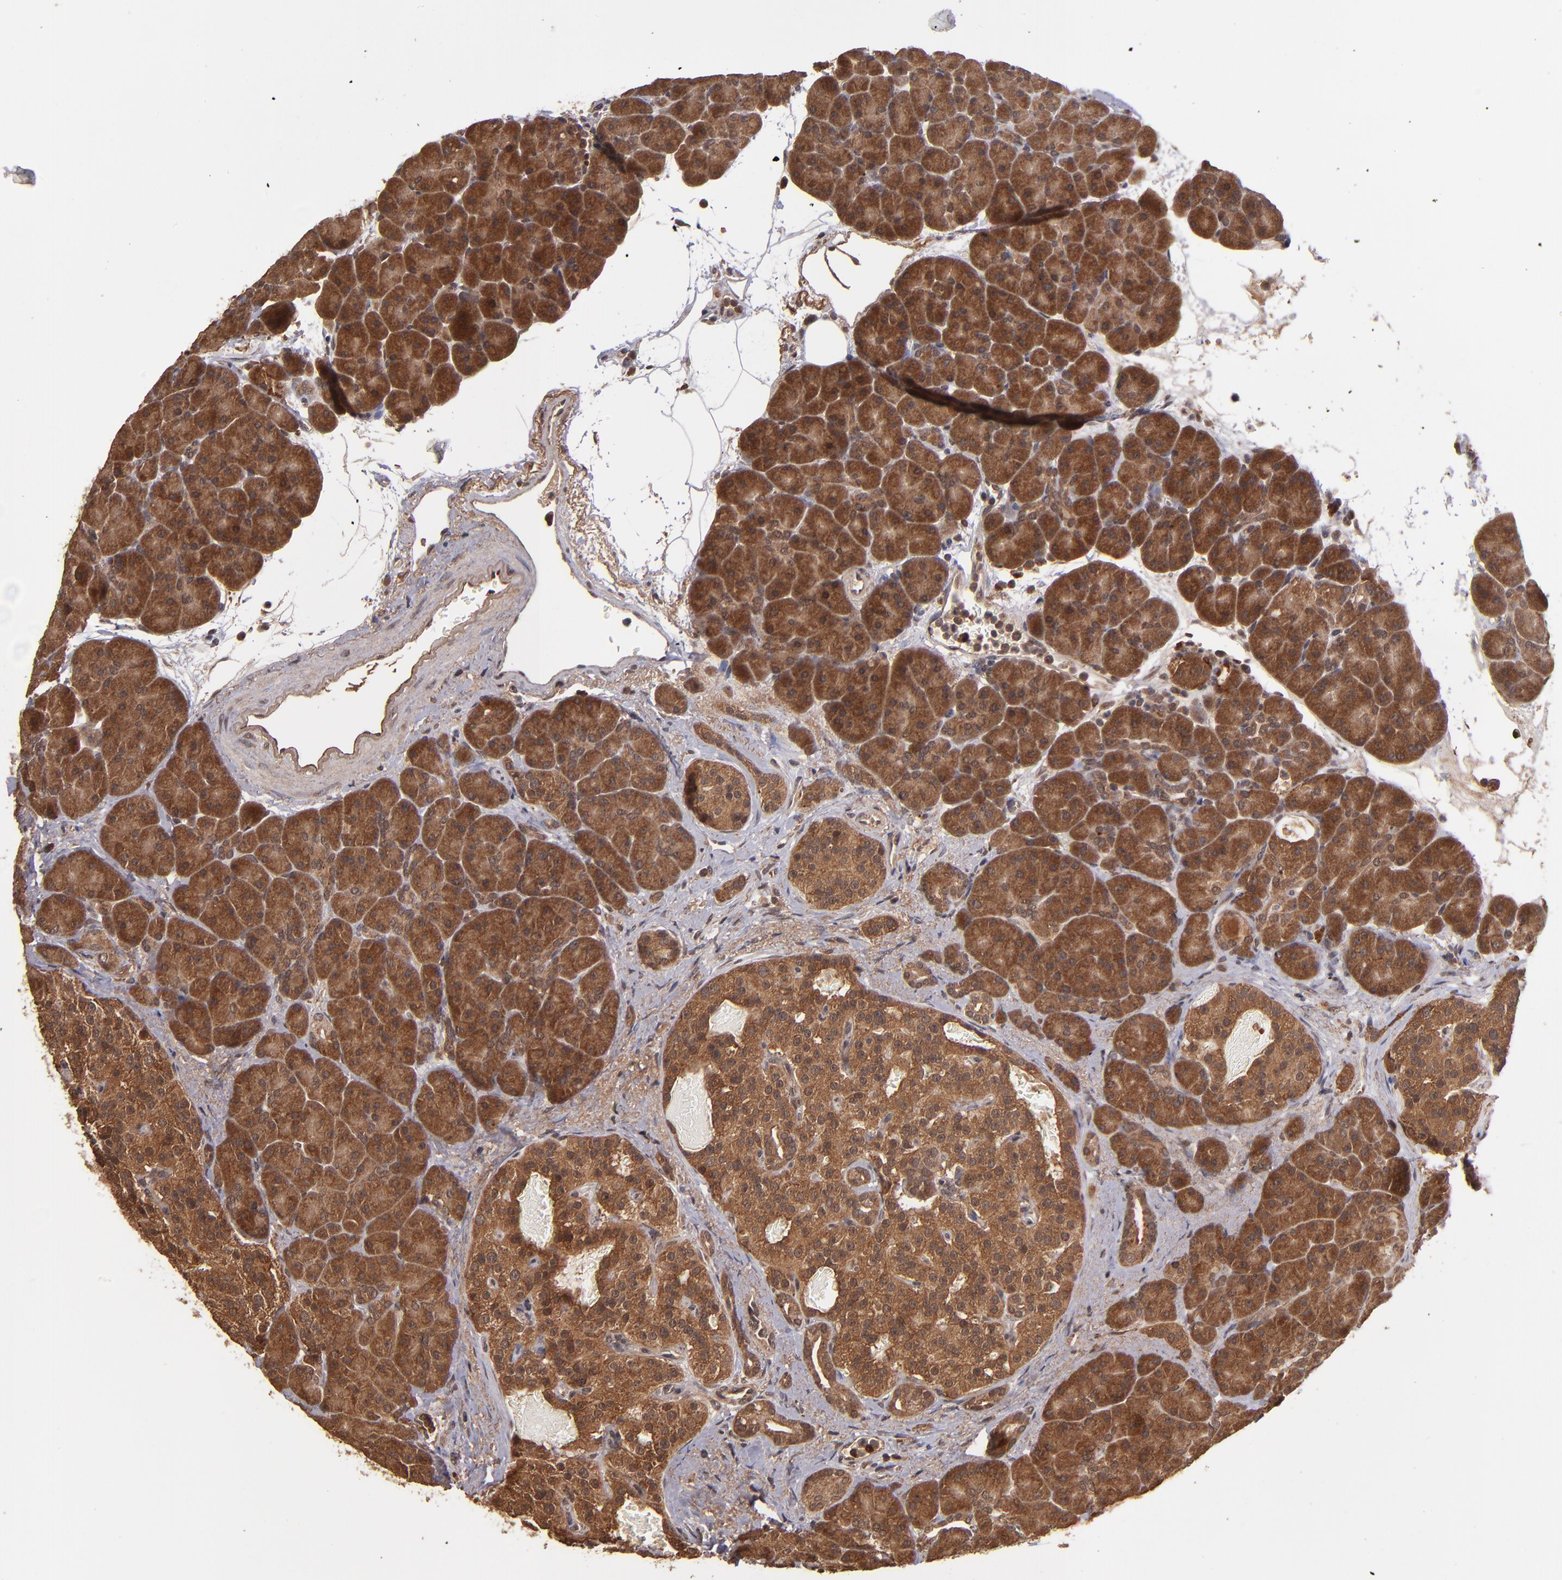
{"staining": {"intensity": "strong", "quantity": ">75%", "location": "cytoplasmic/membranous"}, "tissue": "pancreas", "cell_type": "Exocrine glandular cells", "image_type": "normal", "snomed": [{"axis": "morphology", "description": "Normal tissue, NOS"}, {"axis": "topography", "description": "Pancreas"}], "caption": "This is a histology image of immunohistochemistry (IHC) staining of benign pancreas, which shows strong positivity in the cytoplasmic/membranous of exocrine glandular cells.", "gene": "NFE2L2", "patient": {"sex": "male", "age": 66}}